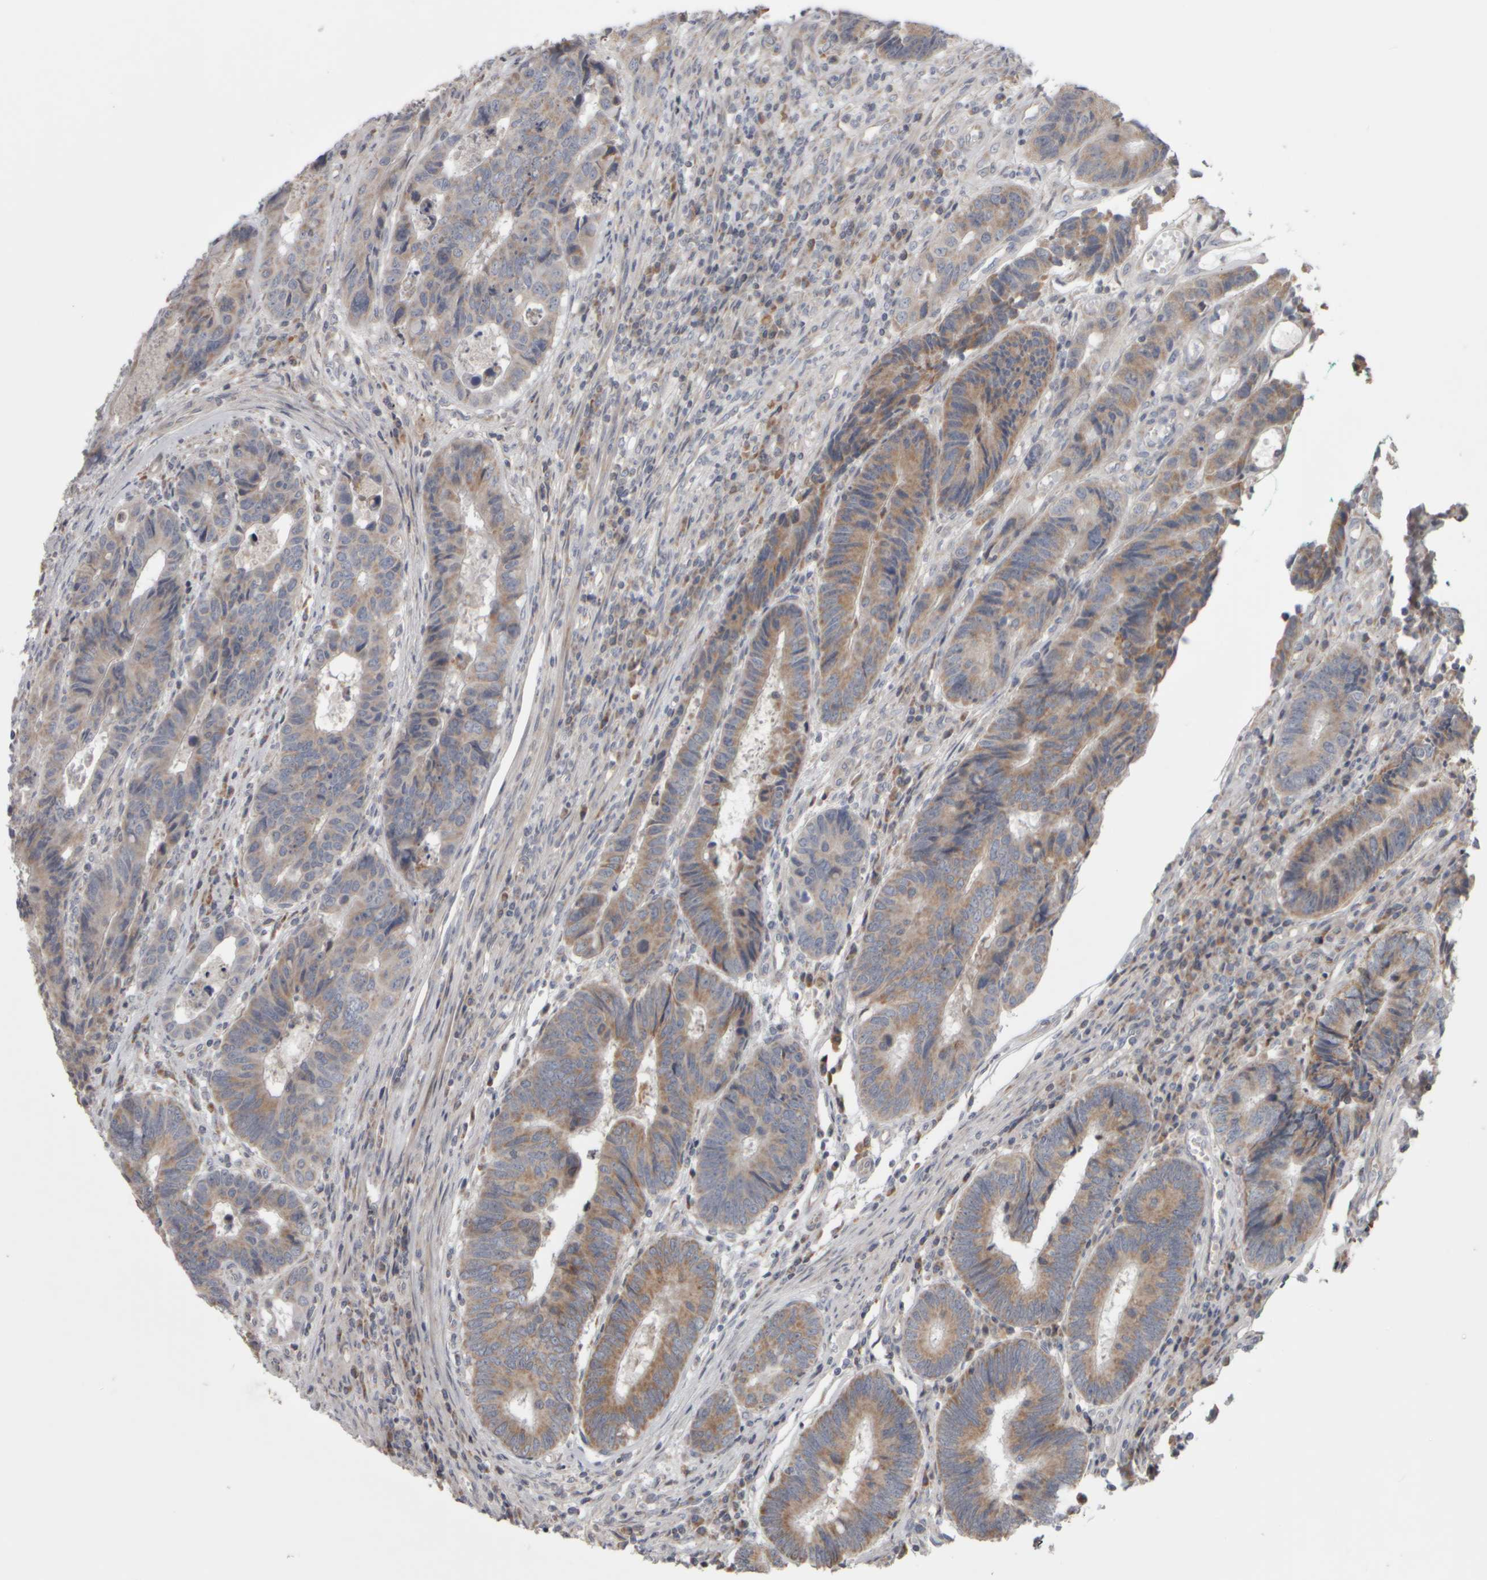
{"staining": {"intensity": "moderate", "quantity": ">75%", "location": "cytoplasmic/membranous"}, "tissue": "colorectal cancer", "cell_type": "Tumor cells", "image_type": "cancer", "snomed": [{"axis": "morphology", "description": "Adenocarcinoma, NOS"}, {"axis": "topography", "description": "Rectum"}], "caption": "Immunohistochemical staining of colorectal cancer displays moderate cytoplasmic/membranous protein expression in about >75% of tumor cells.", "gene": "SCO1", "patient": {"sex": "male", "age": 84}}